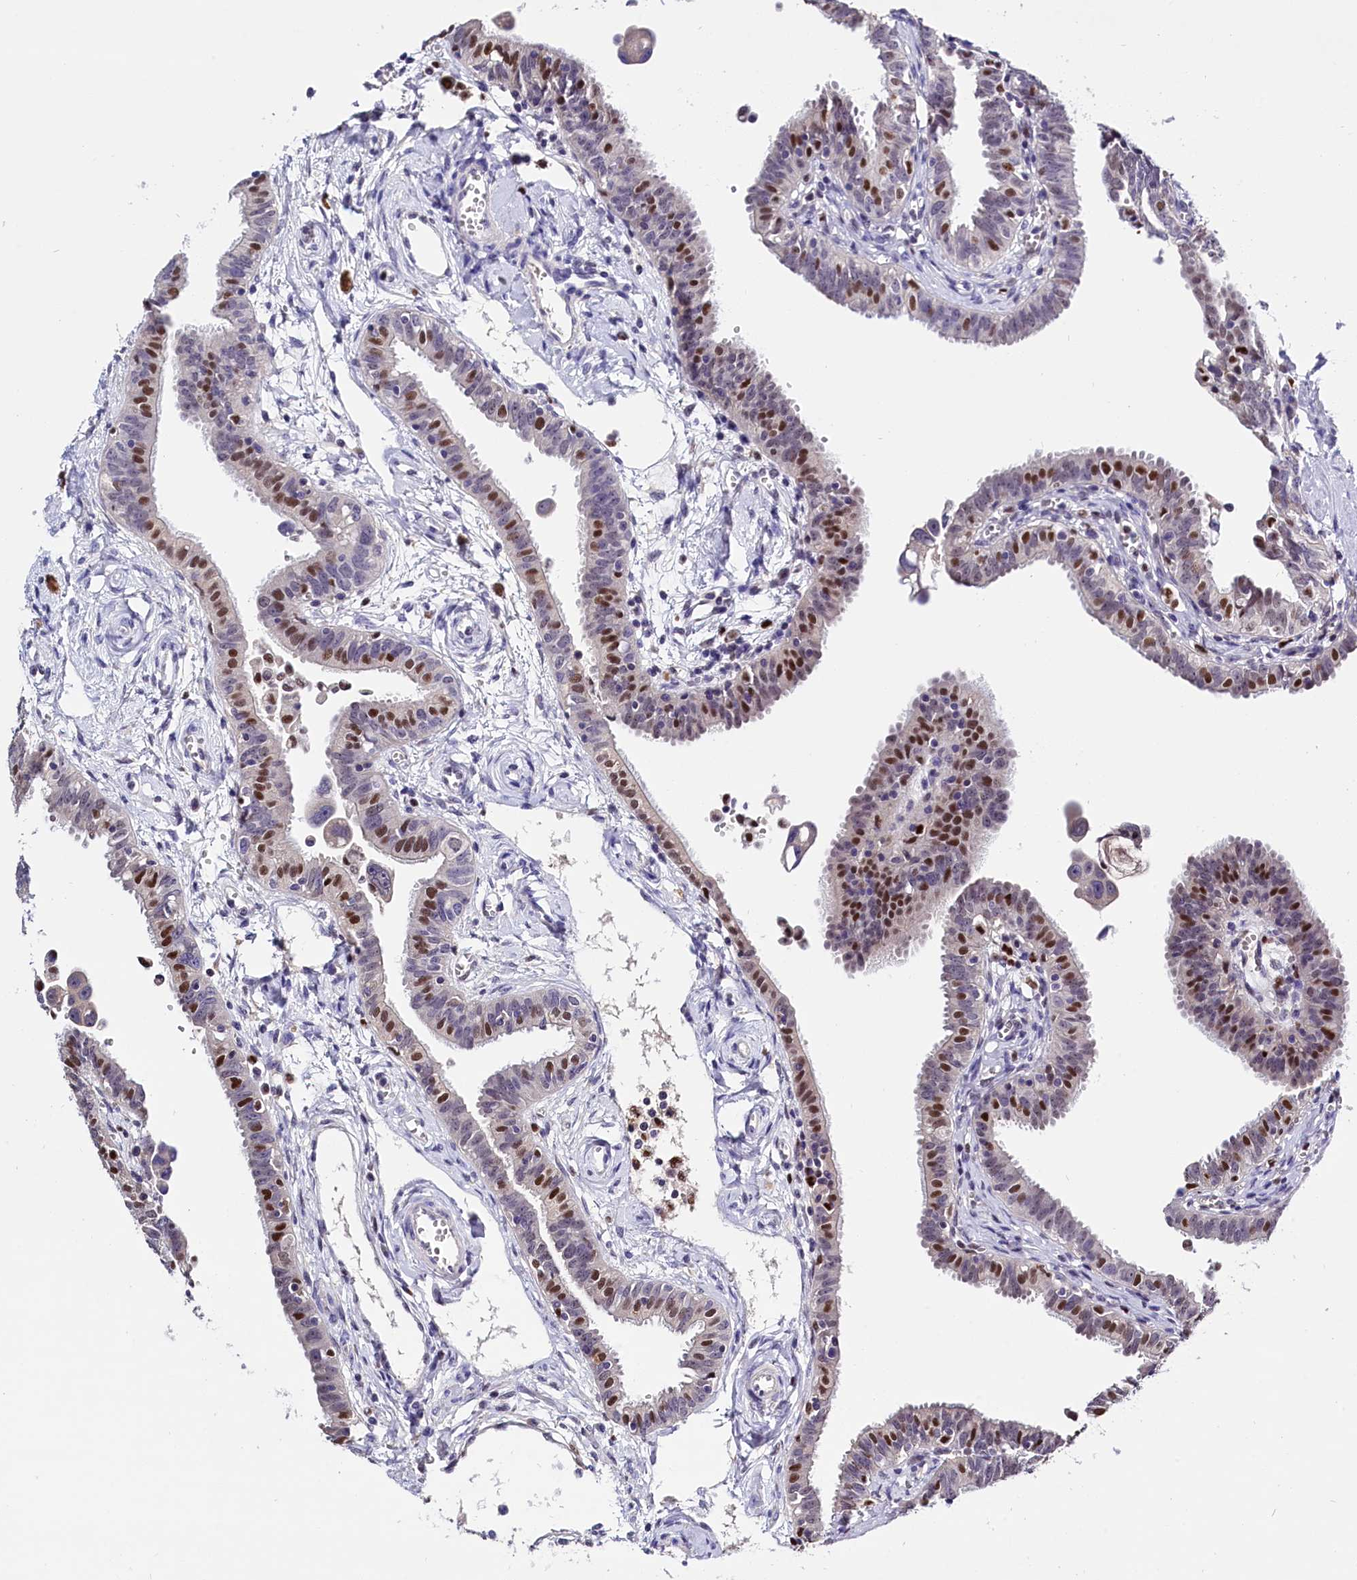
{"staining": {"intensity": "strong", "quantity": "25%-75%", "location": "nuclear"}, "tissue": "fallopian tube", "cell_type": "Glandular cells", "image_type": "normal", "snomed": [{"axis": "morphology", "description": "Normal tissue, NOS"}, {"axis": "morphology", "description": "Carcinoma, NOS"}, {"axis": "topography", "description": "Fallopian tube"}, {"axis": "topography", "description": "Ovary"}], "caption": "Glandular cells demonstrate strong nuclear staining in about 25%-75% of cells in unremarkable fallopian tube.", "gene": "BTBD9", "patient": {"sex": "female", "age": 59}}